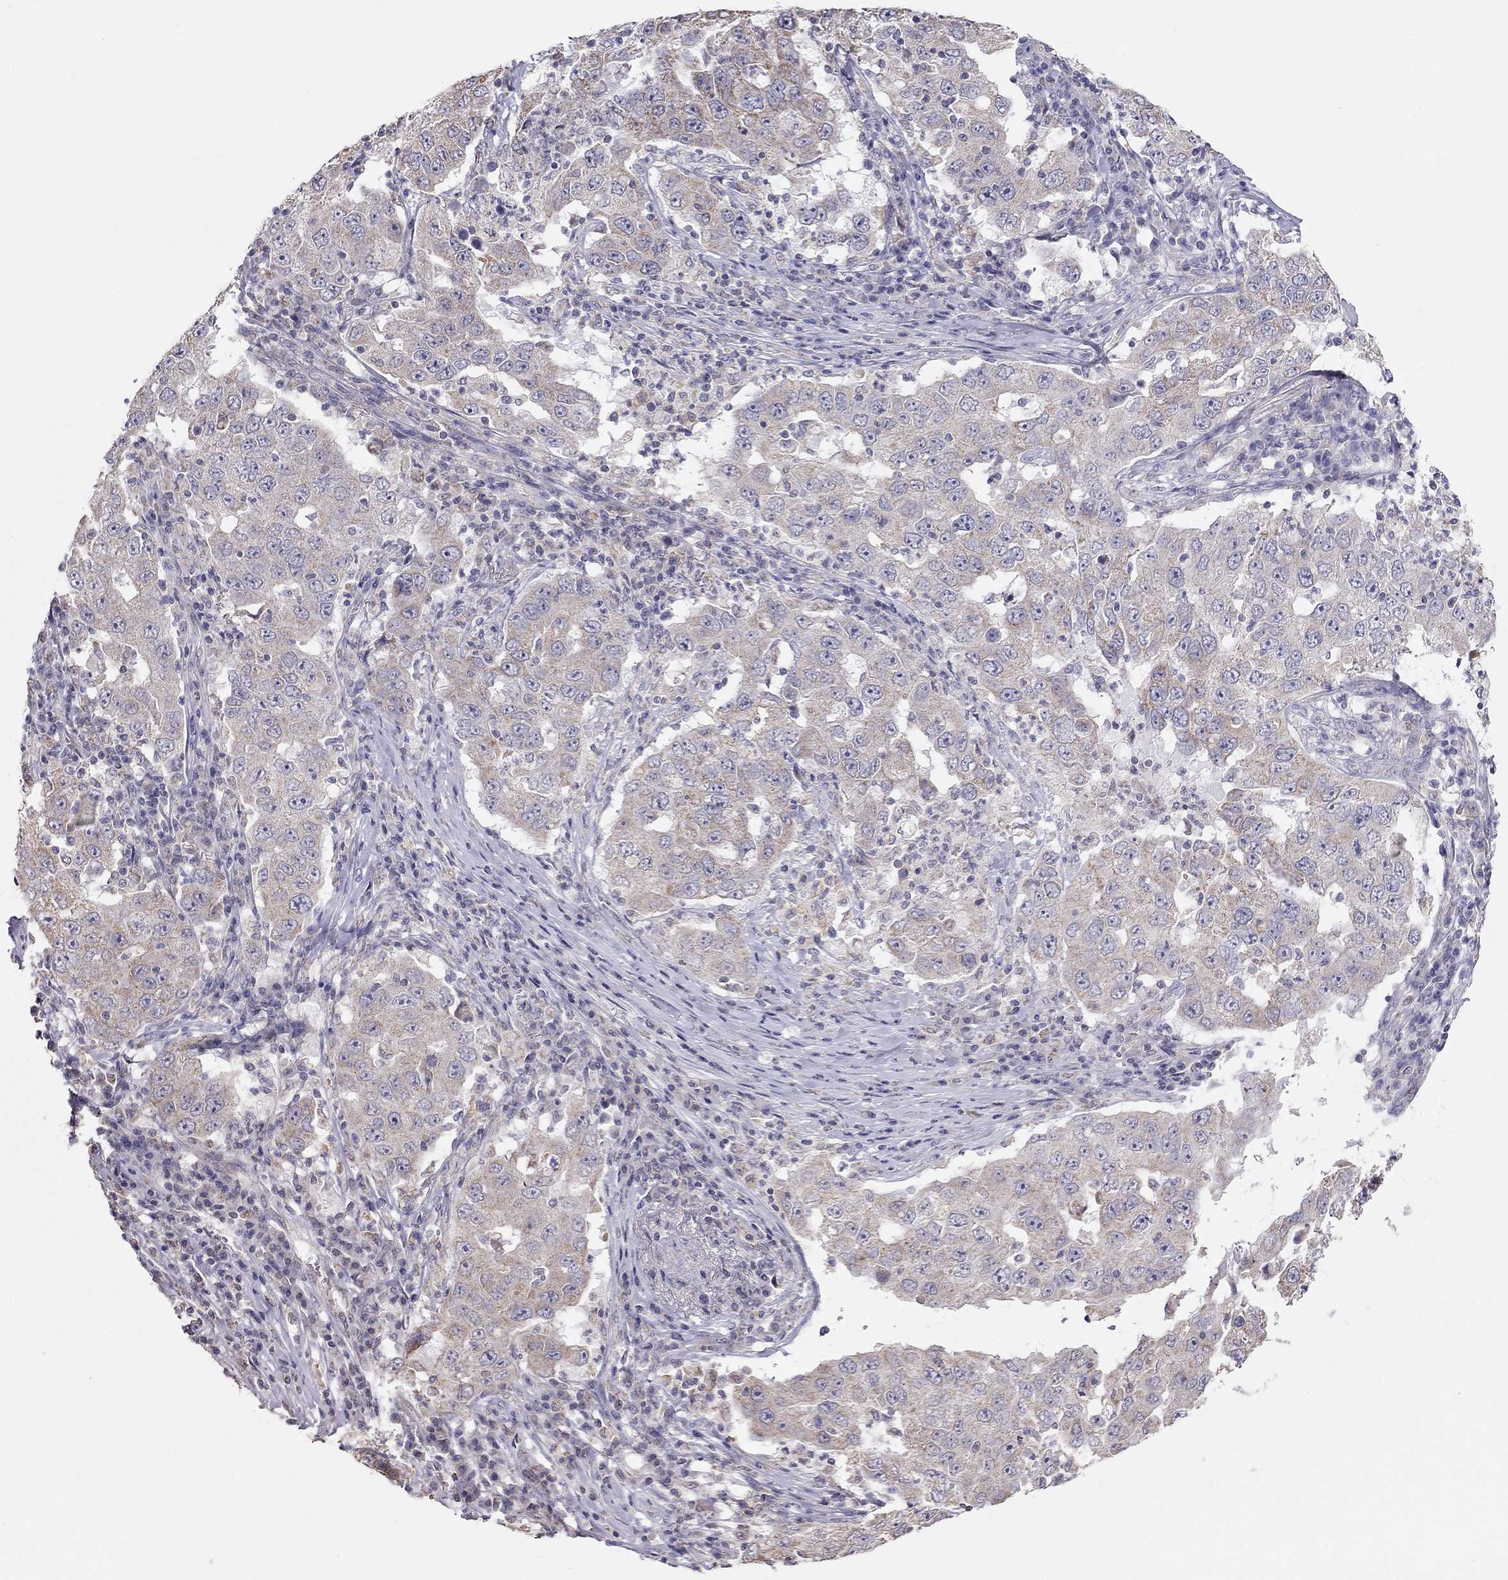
{"staining": {"intensity": "weak", "quantity": "<25%", "location": "cytoplasmic/membranous"}, "tissue": "lung cancer", "cell_type": "Tumor cells", "image_type": "cancer", "snomed": [{"axis": "morphology", "description": "Adenocarcinoma, NOS"}, {"axis": "topography", "description": "Lung"}], "caption": "Tumor cells show no significant protein staining in lung cancer (adenocarcinoma).", "gene": "LRIT3", "patient": {"sex": "male", "age": 73}}